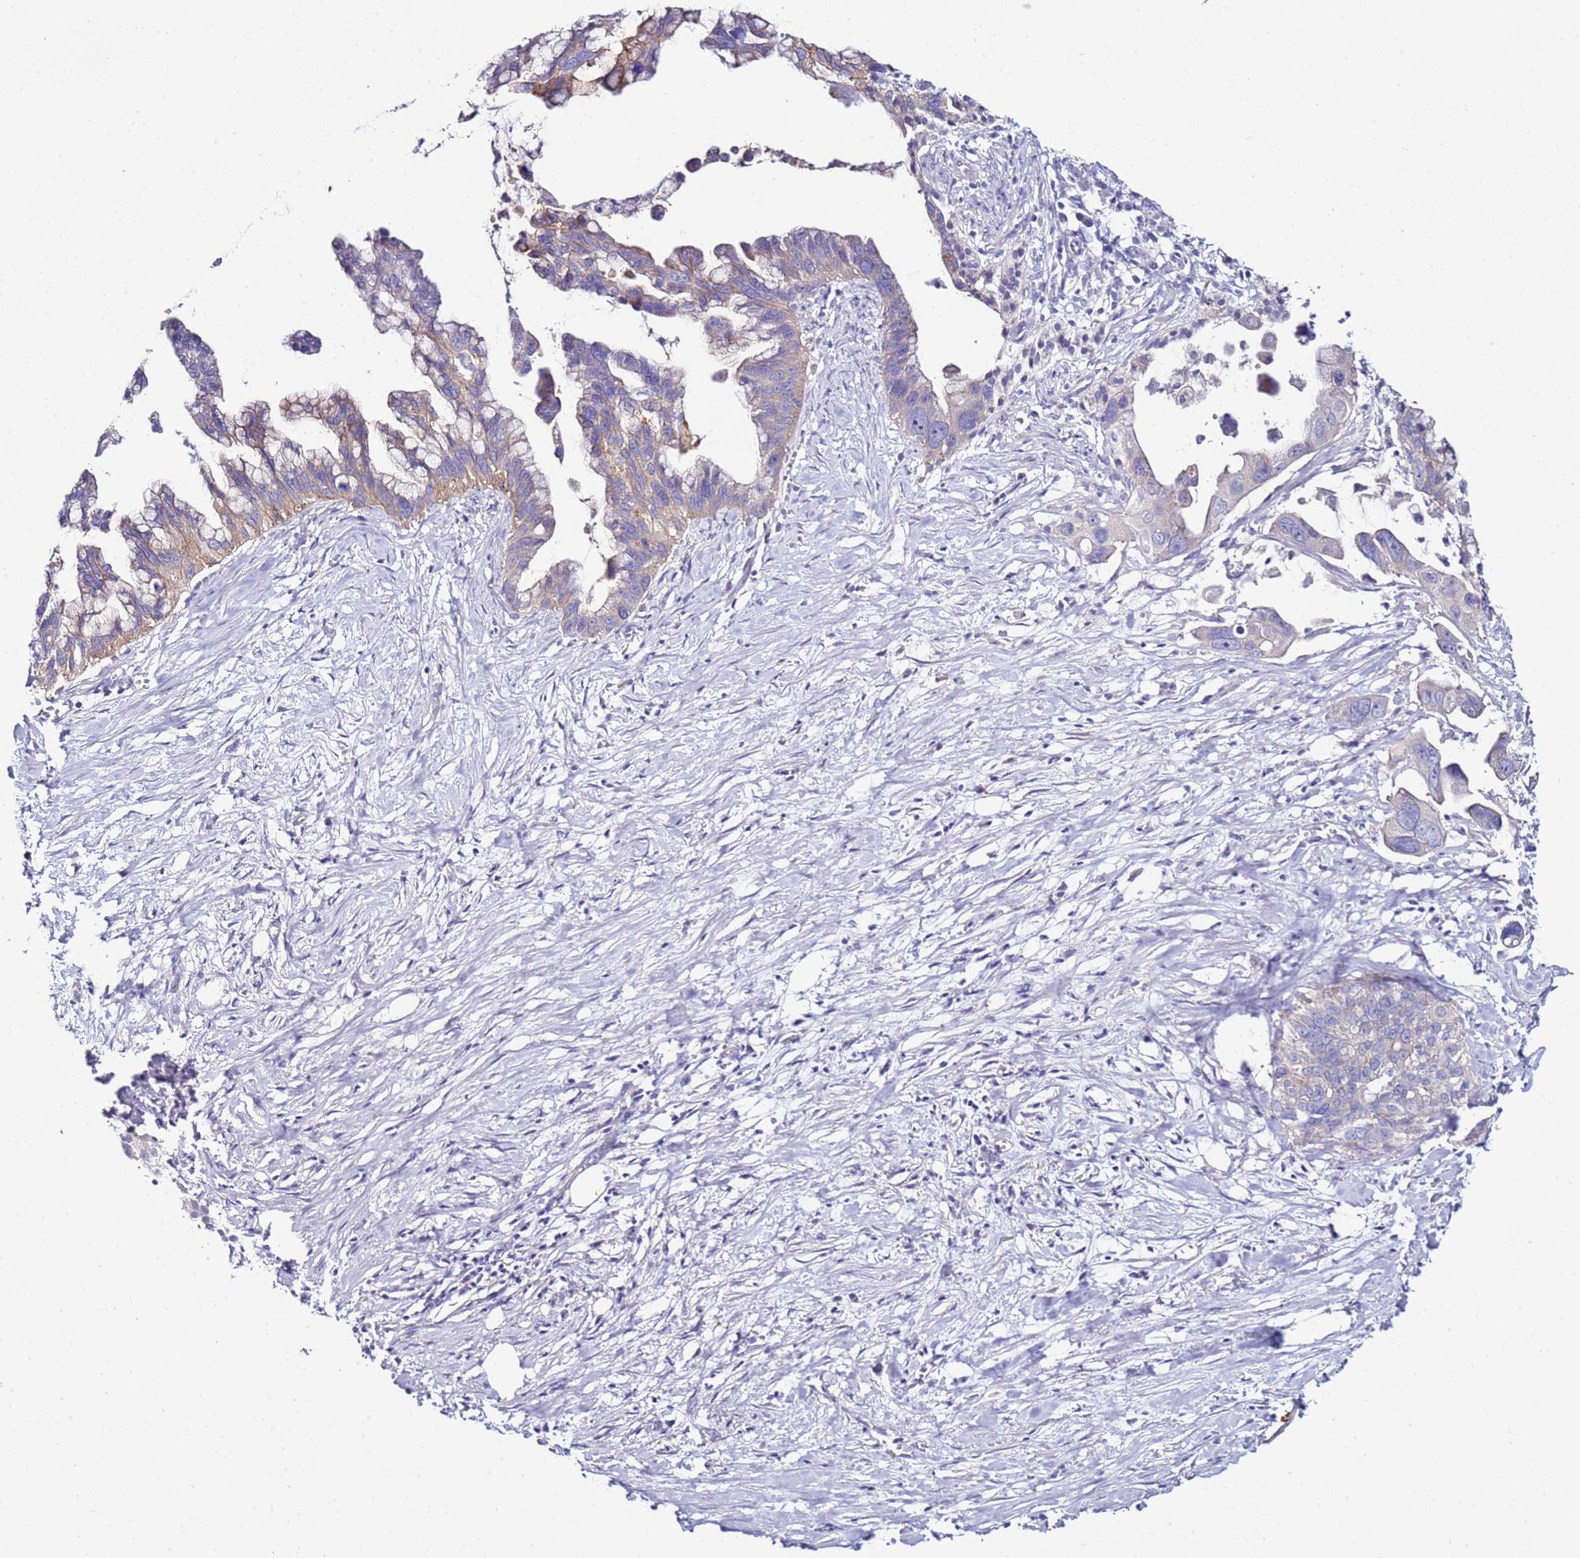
{"staining": {"intensity": "weak", "quantity": "25%-75%", "location": "cytoplasmic/membranous"}, "tissue": "pancreatic cancer", "cell_type": "Tumor cells", "image_type": "cancer", "snomed": [{"axis": "morphology", "description": "Adenocarcinoma, NOS"}, {"axis": "topography", "description": "Pancreas"}], "caption": "Tumor cells display weak cytoplasmic/membranous expression in approximately 25%-75% of cells in pancreatic cancer.", "gene": "GPN3", "patient": {"sex": "female", "age": 83}}